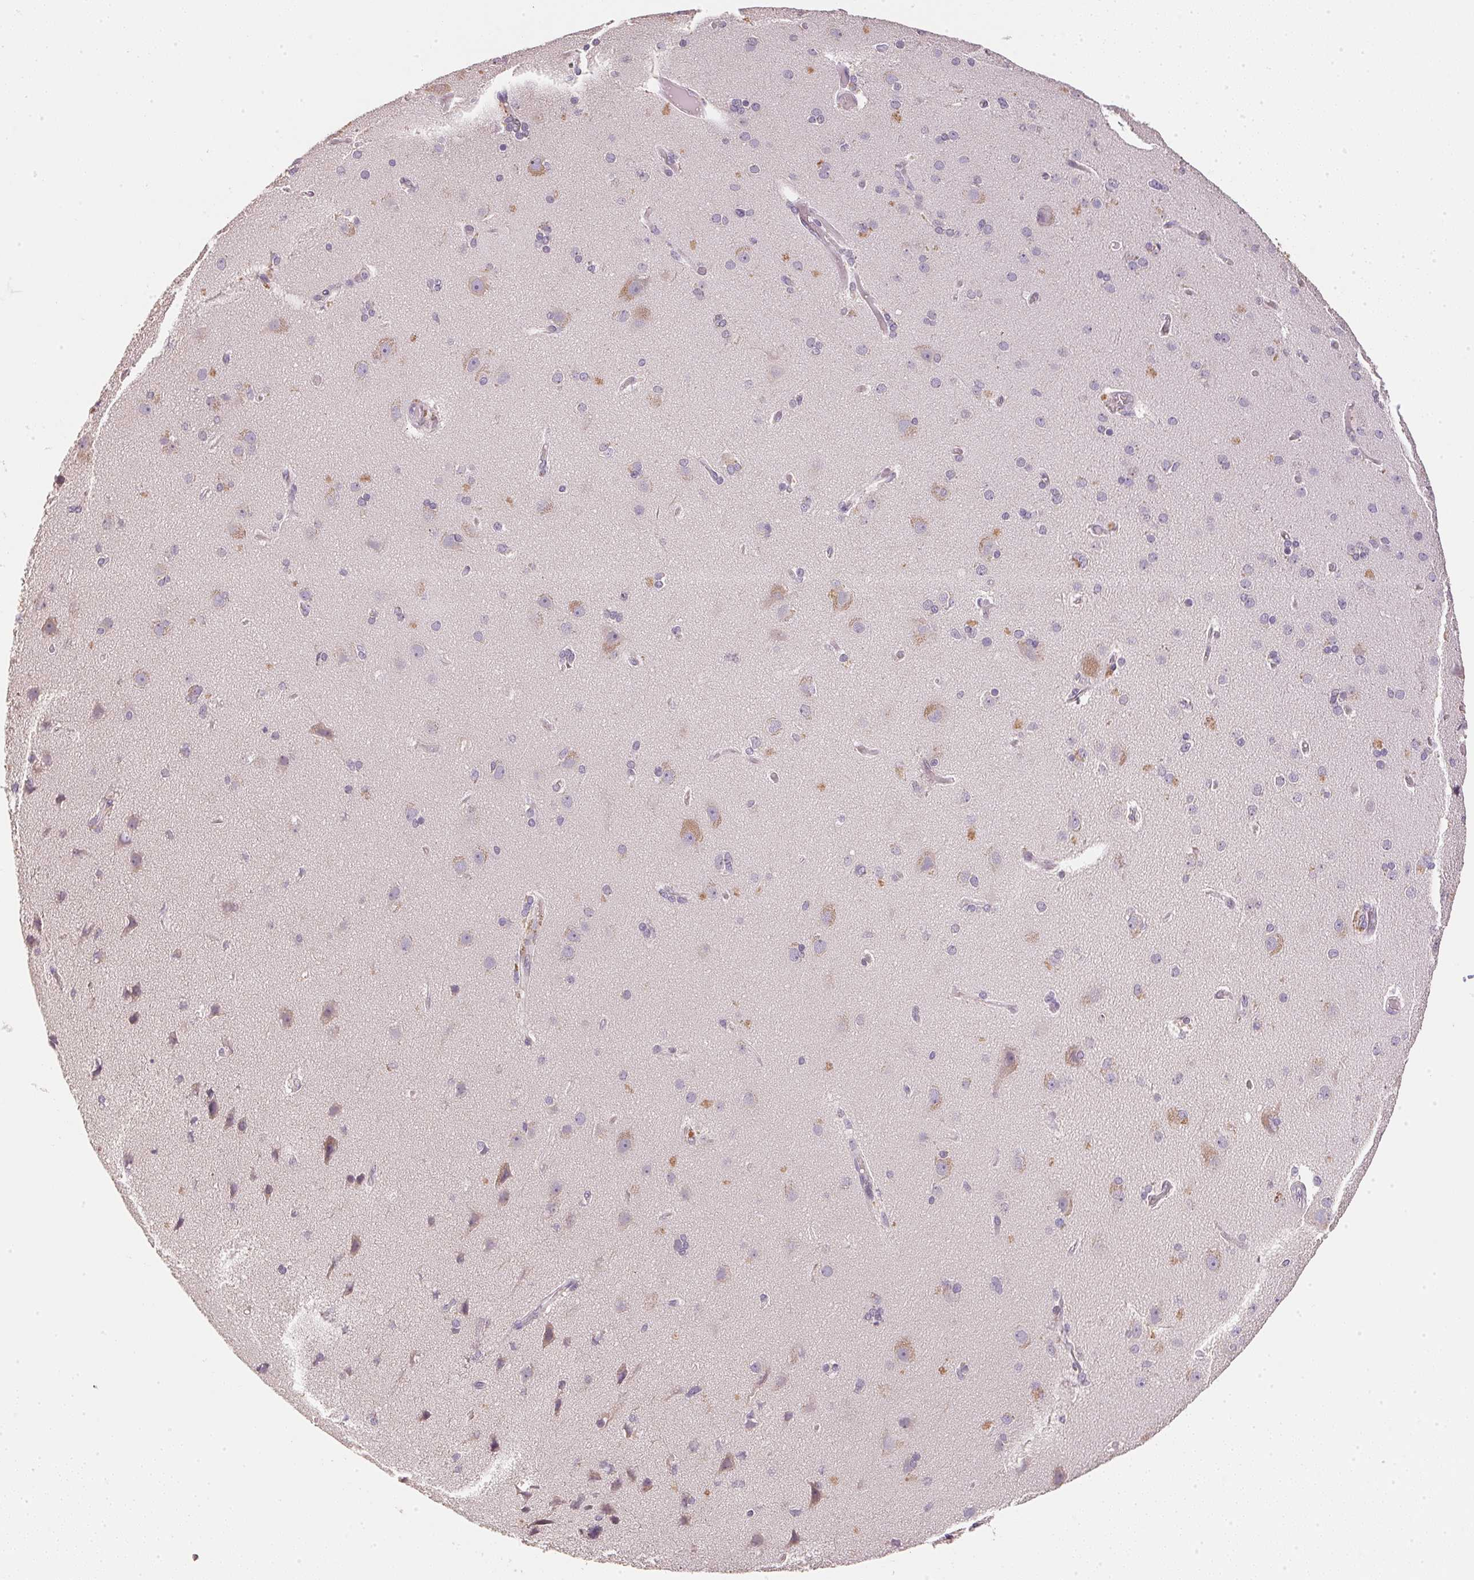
{"staining": {"intensity": "negative", "quantity": "none", "location": "none"}, "tissue": "cerebral cortex", "cell_type": "Endothelial cells", "image_type": "normal", "snomed": [{"axis": "morphology", "description": "Normal tissue, NOS"}, {"axis": "morphology", "description": "Glioma, malignant, High grade"}, {"axis": "topography", "description": "Cerebral cortex"}], "caption": "Protein analysis of unremarkable cerebral cortex demonstrates no significant staining in endothelial cells.", "gene": "DHCR24", "patient": {"sex": "male", "age": 71}}